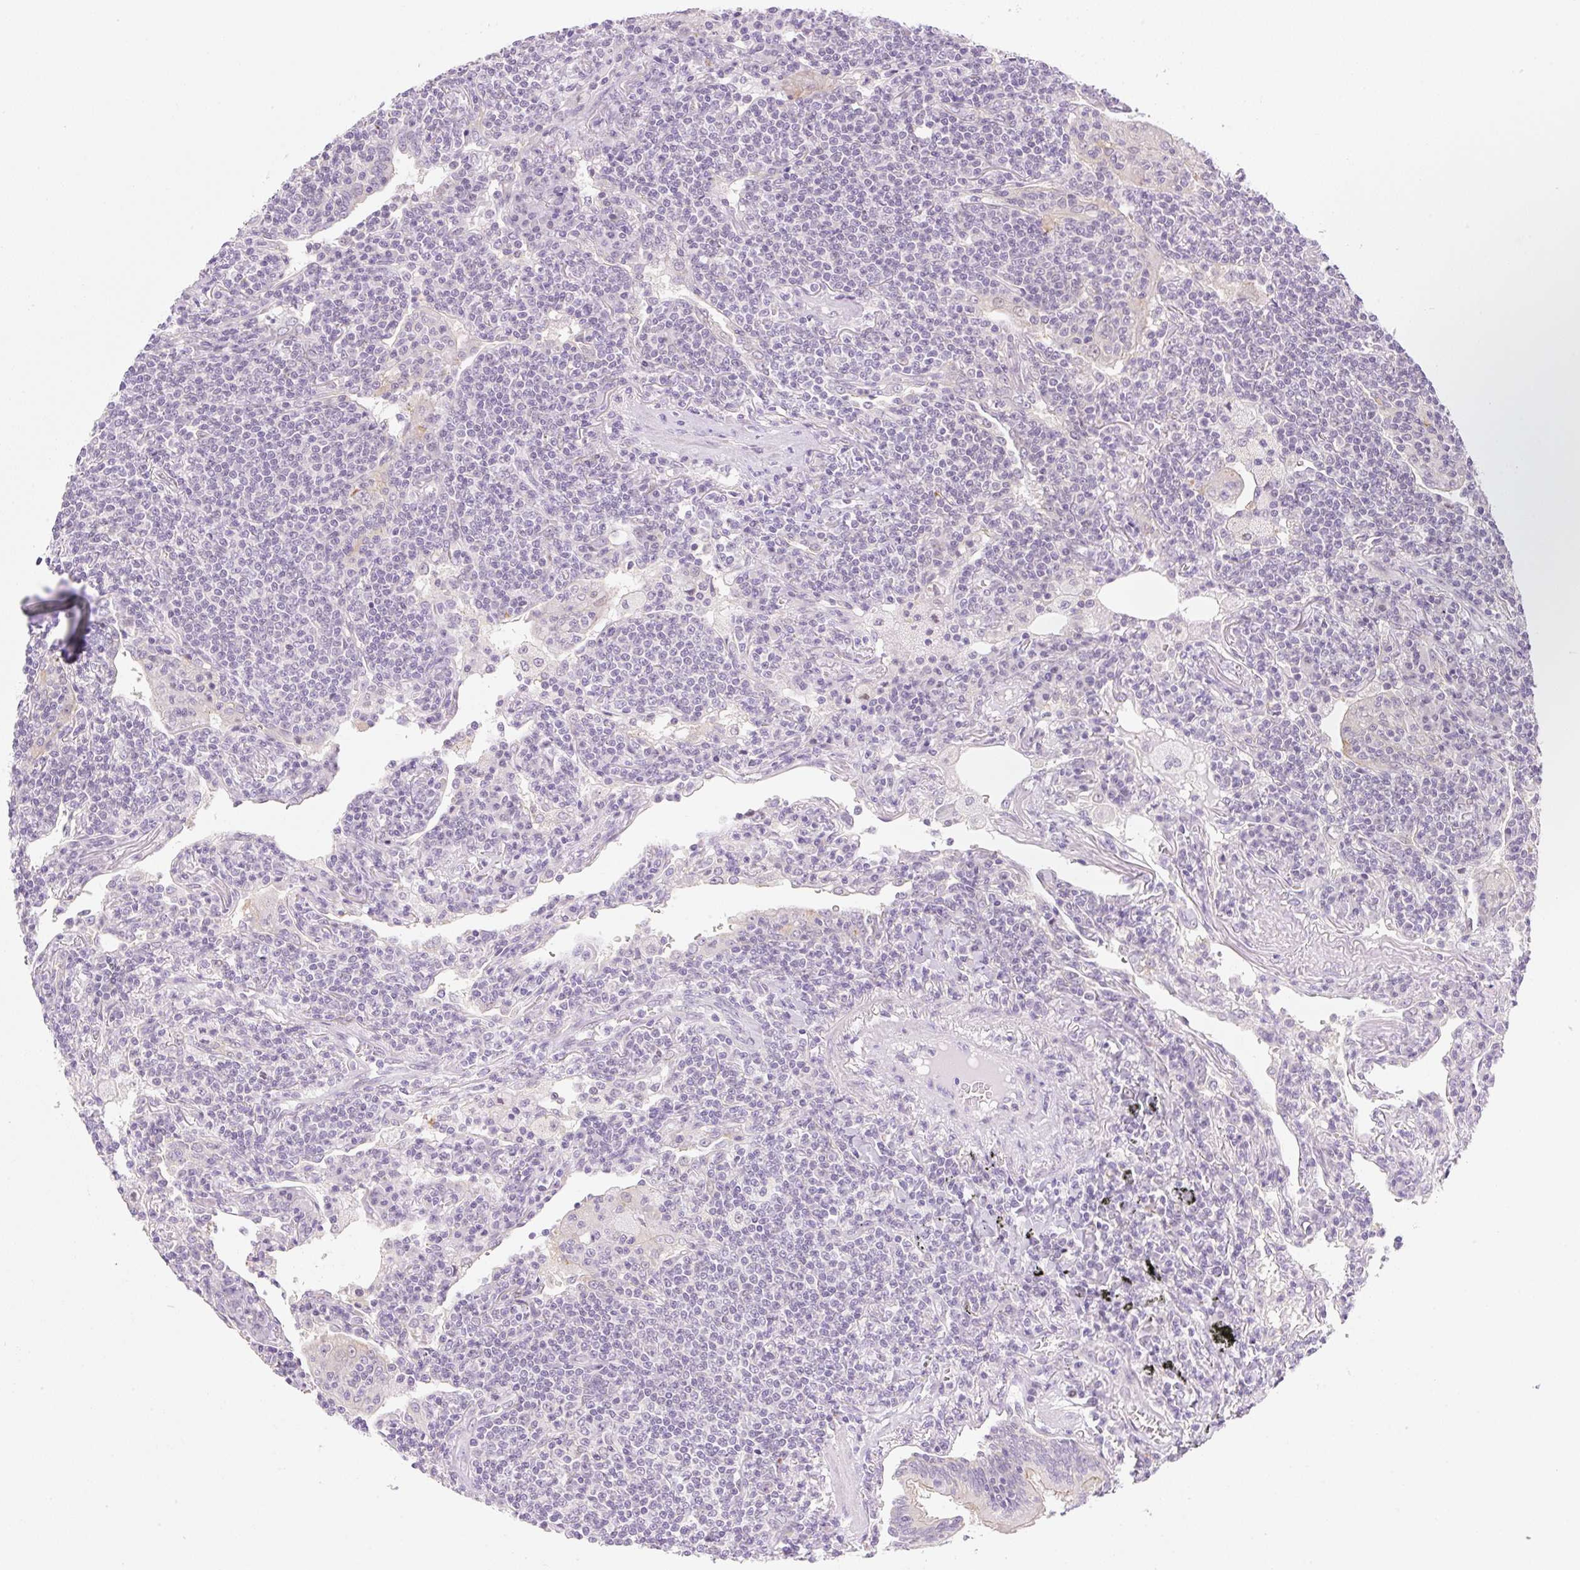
{"staining": {"intensity": "negative", "quantity": "none", "location": "none"}, "tissue": "lymphoma", "cell_type": "Tumor cells", "image_type": "cancer", "snomed": [{"axis": "morphology", "description": "Malignant lymphoma, non-Hodgkin's type, Low grade"}, {"axis": "topography", "description": "Lung"}], "caption": "The histopathology image shows no staining of tumor cells in lymphoma. (IHC, brightfield microscopy, high magnification).", "gene": "SYNE3", "patient": {"sex": "female", "age": 71}}